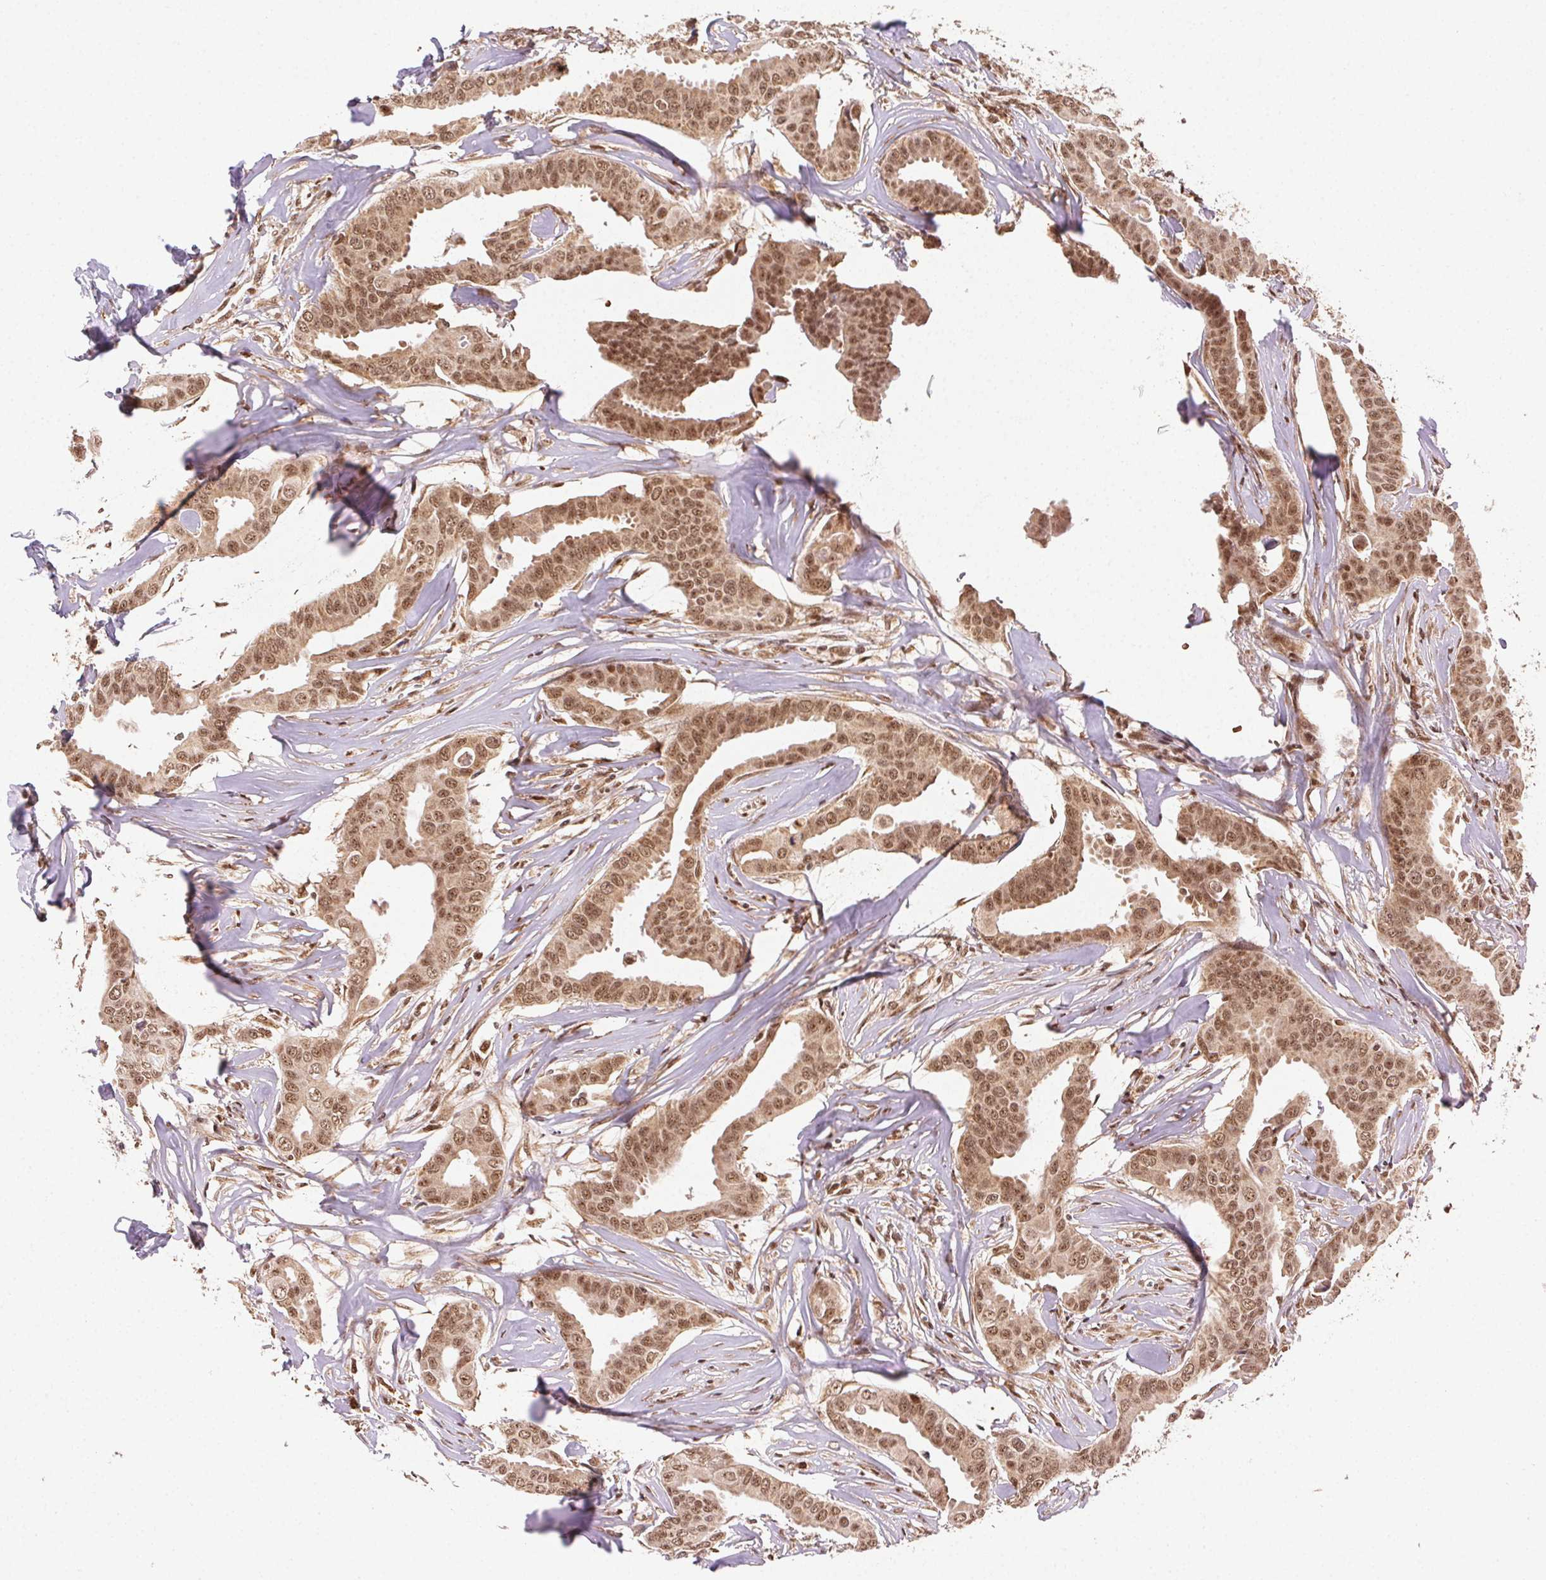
{"staining": {"intensity": "moderate", "quantity": ">75%", "location": "cytoplasmic/membranous,nuclear"}, "tissue": "breast cancer", "cell_type": "Tumor cells", "image_type": "cancer", "snomed": [{"axis": "morphology", "description": "Duct carcinoma"}, {"axis": "topography", "description": "Breast"}], "caption": "A medium amount of moderate cytoplasmic/membranous and nuclear staining is identified in approximately >75% of tumor cells in breast cancer tissue. (IHC, brightfield microscopy, high magnification).", "gene": "TREML4", "patient": {"sex": "female", "age": 45}}